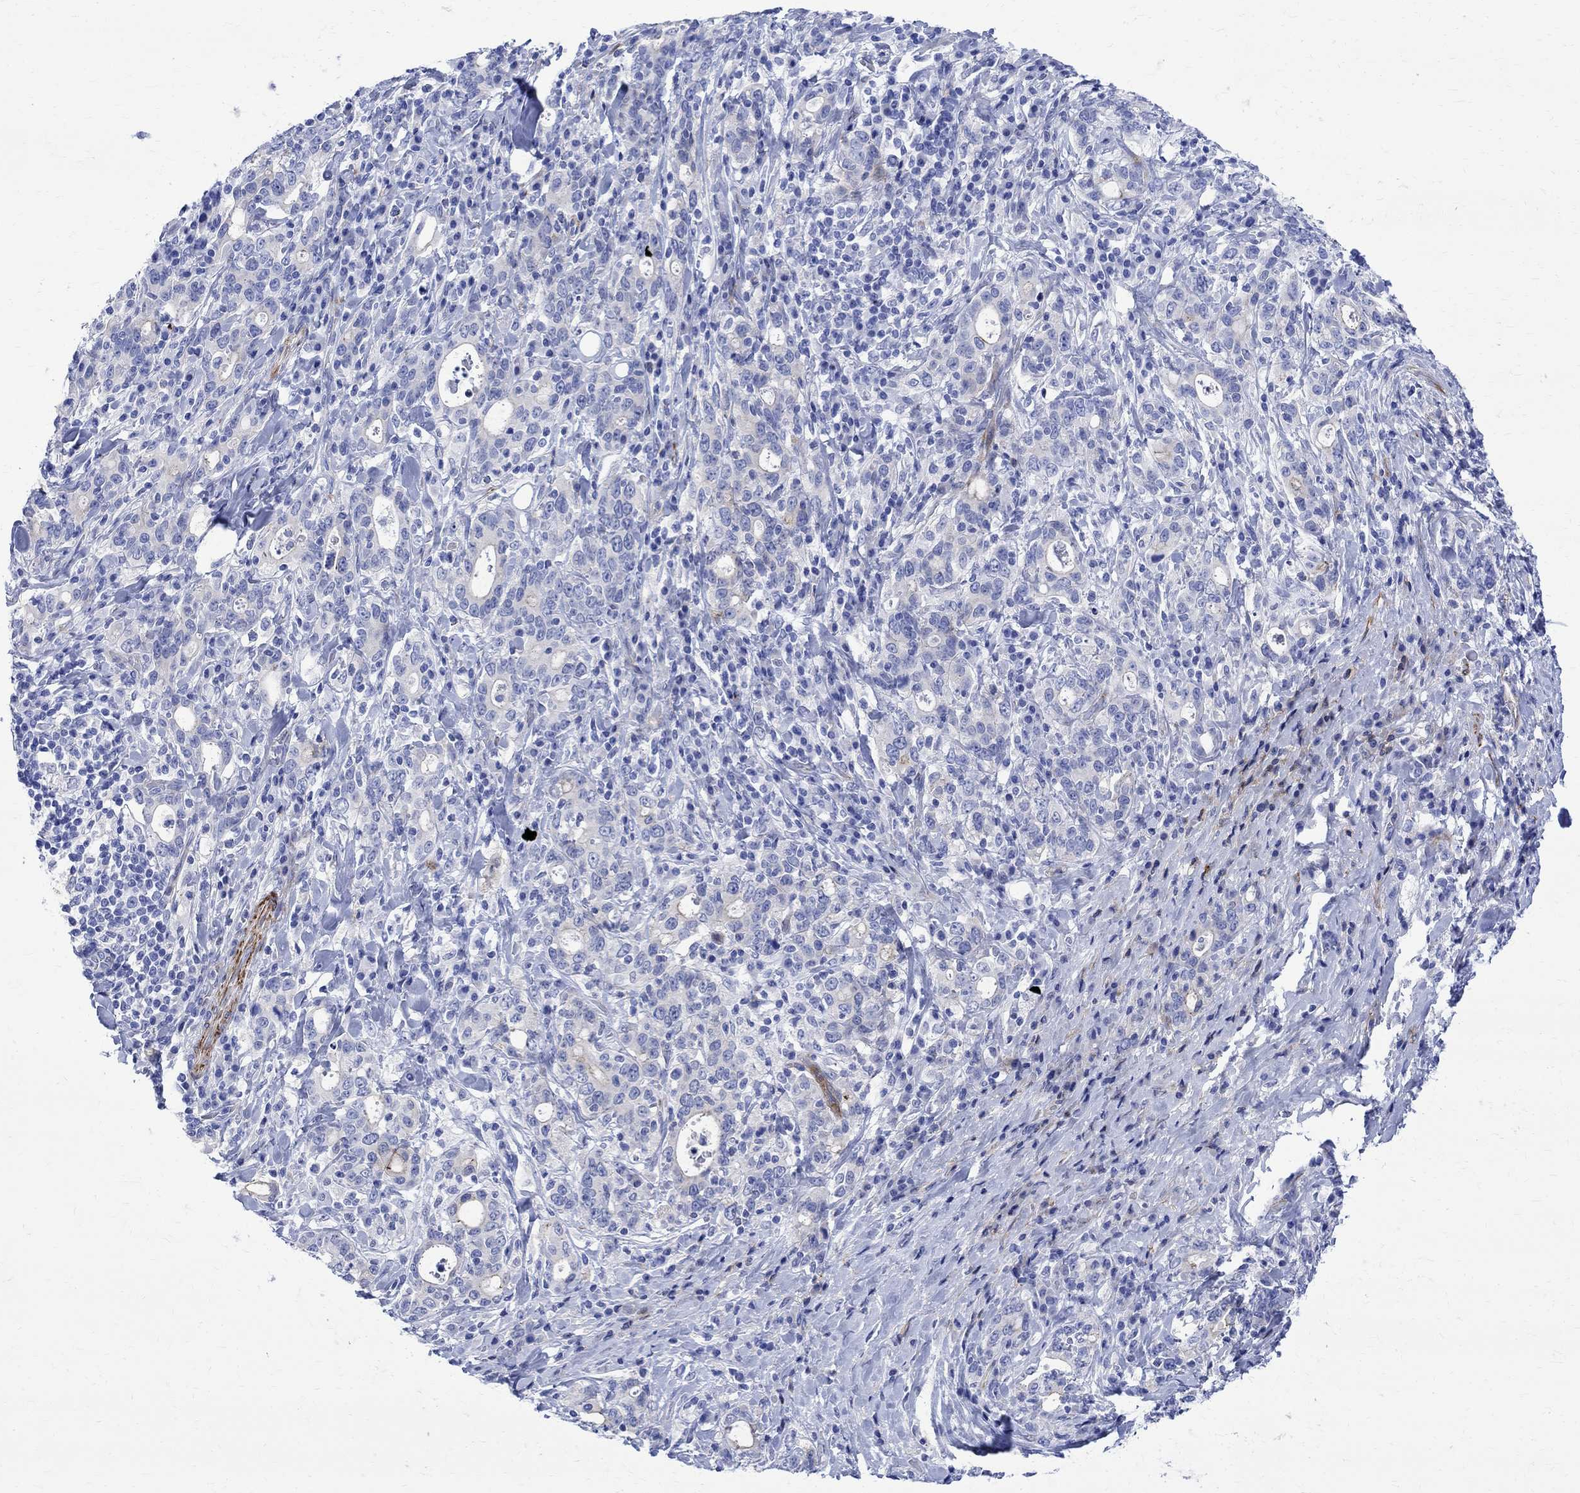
{"staining": {"intensity": "negative", "quantity": "none", "location": "none"}, "tissue": "stomach cancer", "cell_type": "Tumor cells", "image_type": "cancer", "snomed": [{"axis": "morphology", "description": "Adenocarcinoma, NOS"}, {"axis": "topography", "description": "Stomach"}], "caption": "High power microscopy image of an immunohistochemistry image of stomach adenocarcinoma, revealing no significant expression in tumor cells.", "gene": "PARVB", "patient": {"sex": "male", "age": 79}}